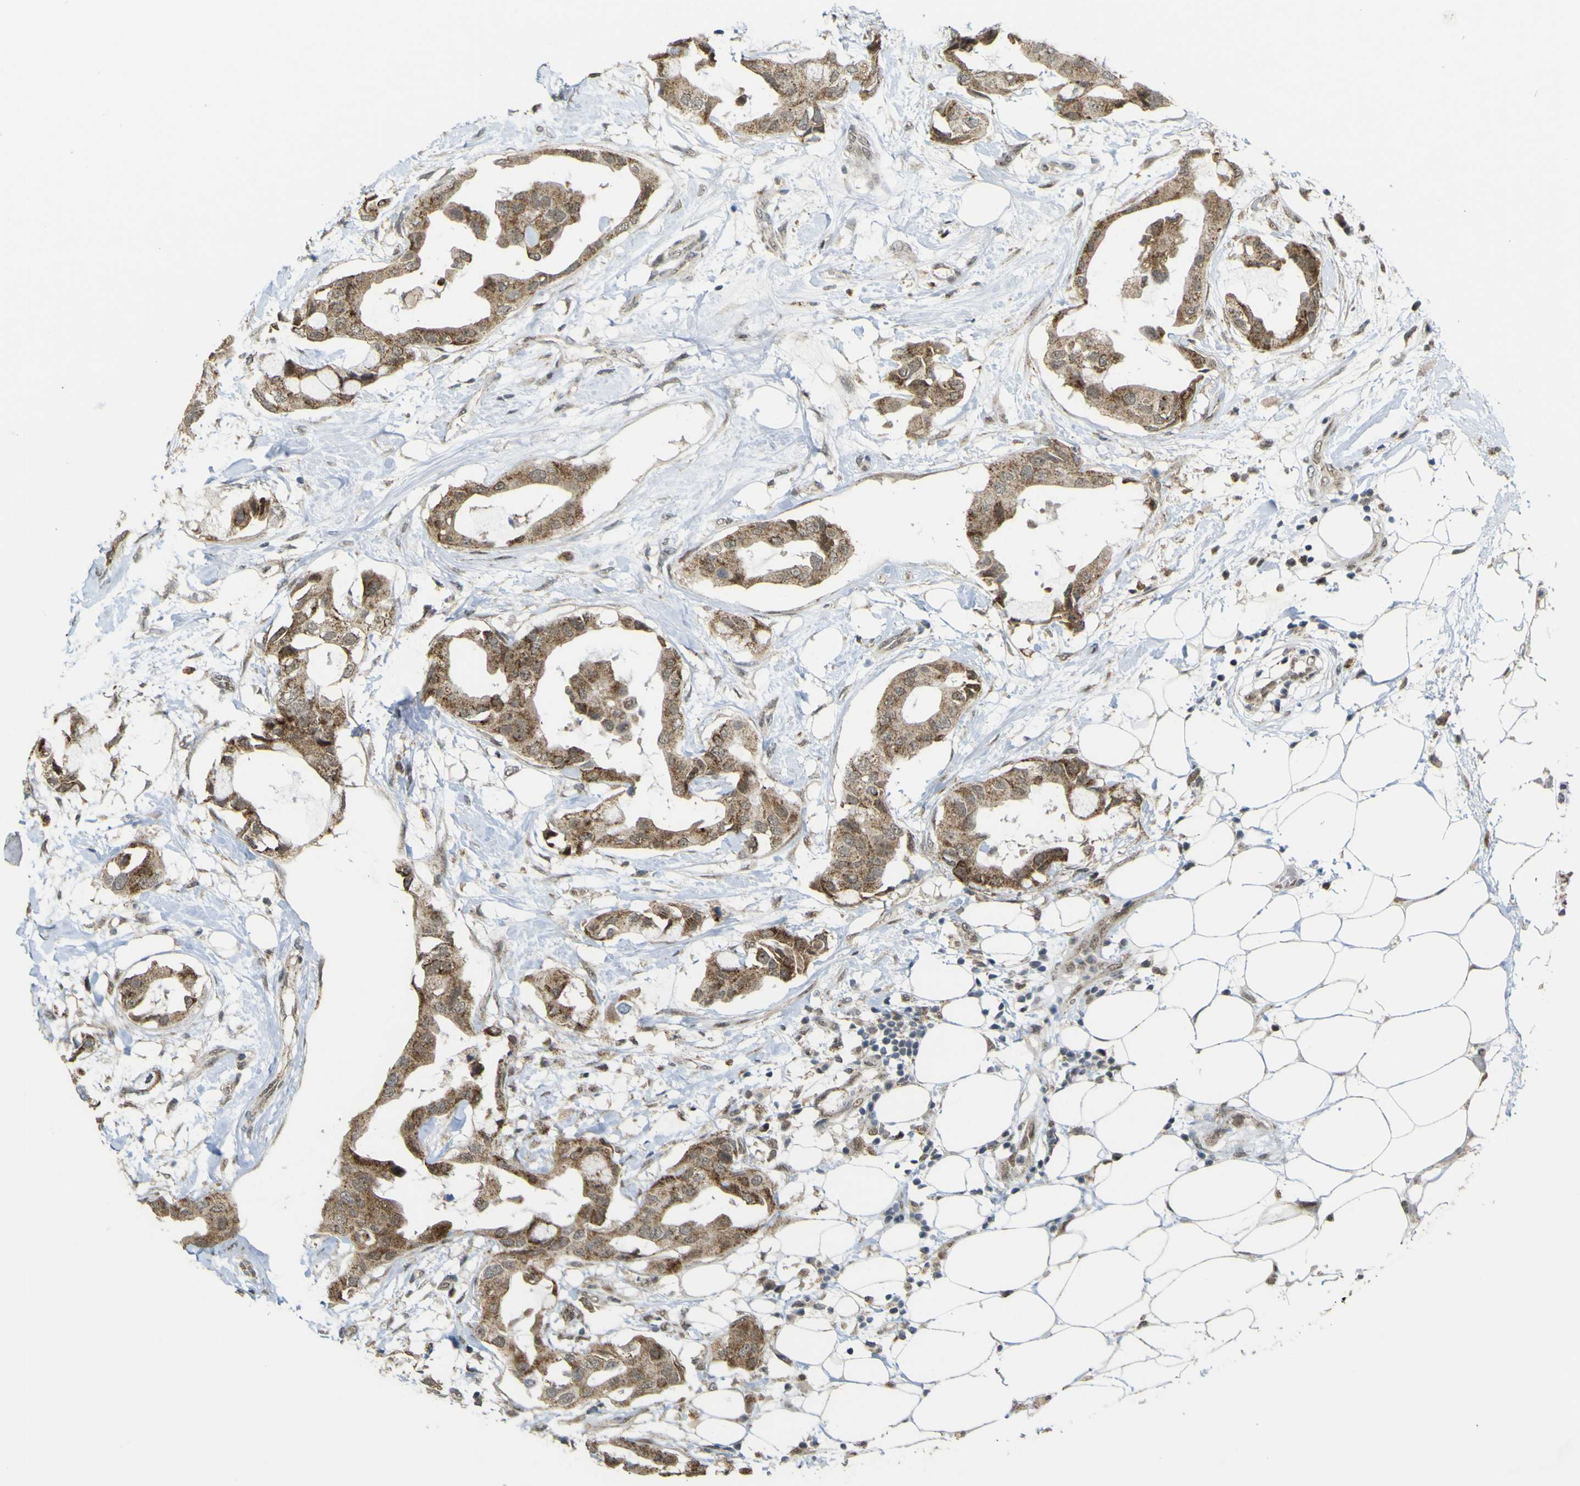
{"staining": {"intensity": "moderate", "quantity": ">75%", "location": "cytoplasmic/membranous"}, "tissue": "breast cancer", "cell_type": "Tumor cells", "image_type": "cancer", "snomed": [{"axis": "morphology", "description": "Duct carcinoma"}, {"axis": "topography", "description": "Breast"}], "caption": "Immunohistochemistry image of breast cancer stained for a protein (brown), which reveals medium levels of moderate cytoplasmic/membranous staining in about >75% of tumor cells.", "gene": "ACBD5", "patient": {"sex": "female", "age": 40}}